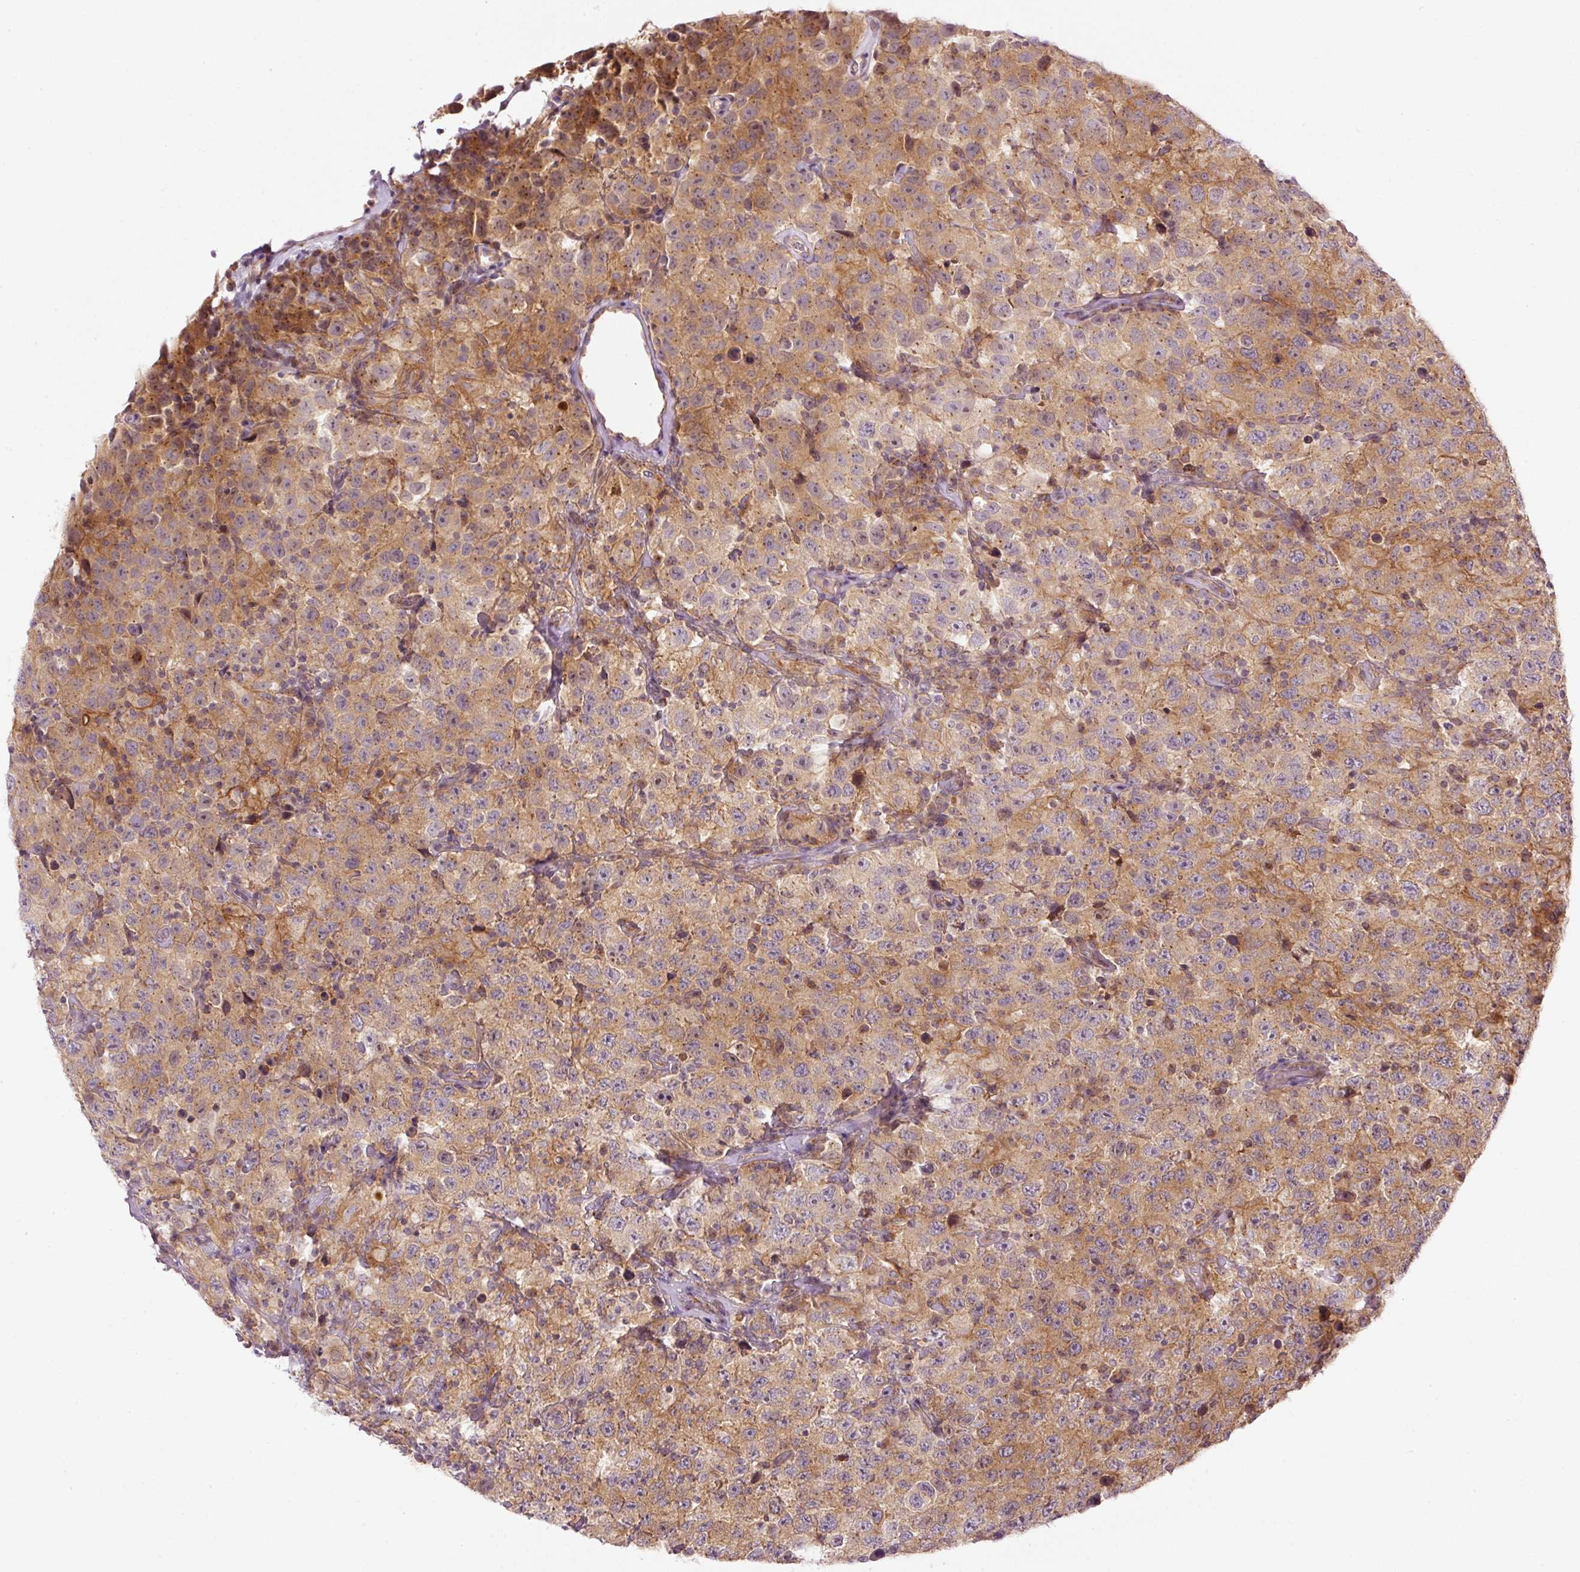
{"staining": {"intensity": "moderate", "quantity": ">75%", "location": "cytoplasmic/membranous"}, "tissue": "testis cancer", "cell_type": "Tumor cells", "image_type": "cancer", "snomed": [{"axis": "morphology", "description": "Seminoma, NOS"}, {"axis": "topography", "description": "Testis"}], "caption": "Tumor cells demonstrate moderate cytoplasmic/membranous positivity in approximately >75% of cells in testis seminoma.", "gene": "MZT2B", "patient": {"sex": "male", "age": 41}}